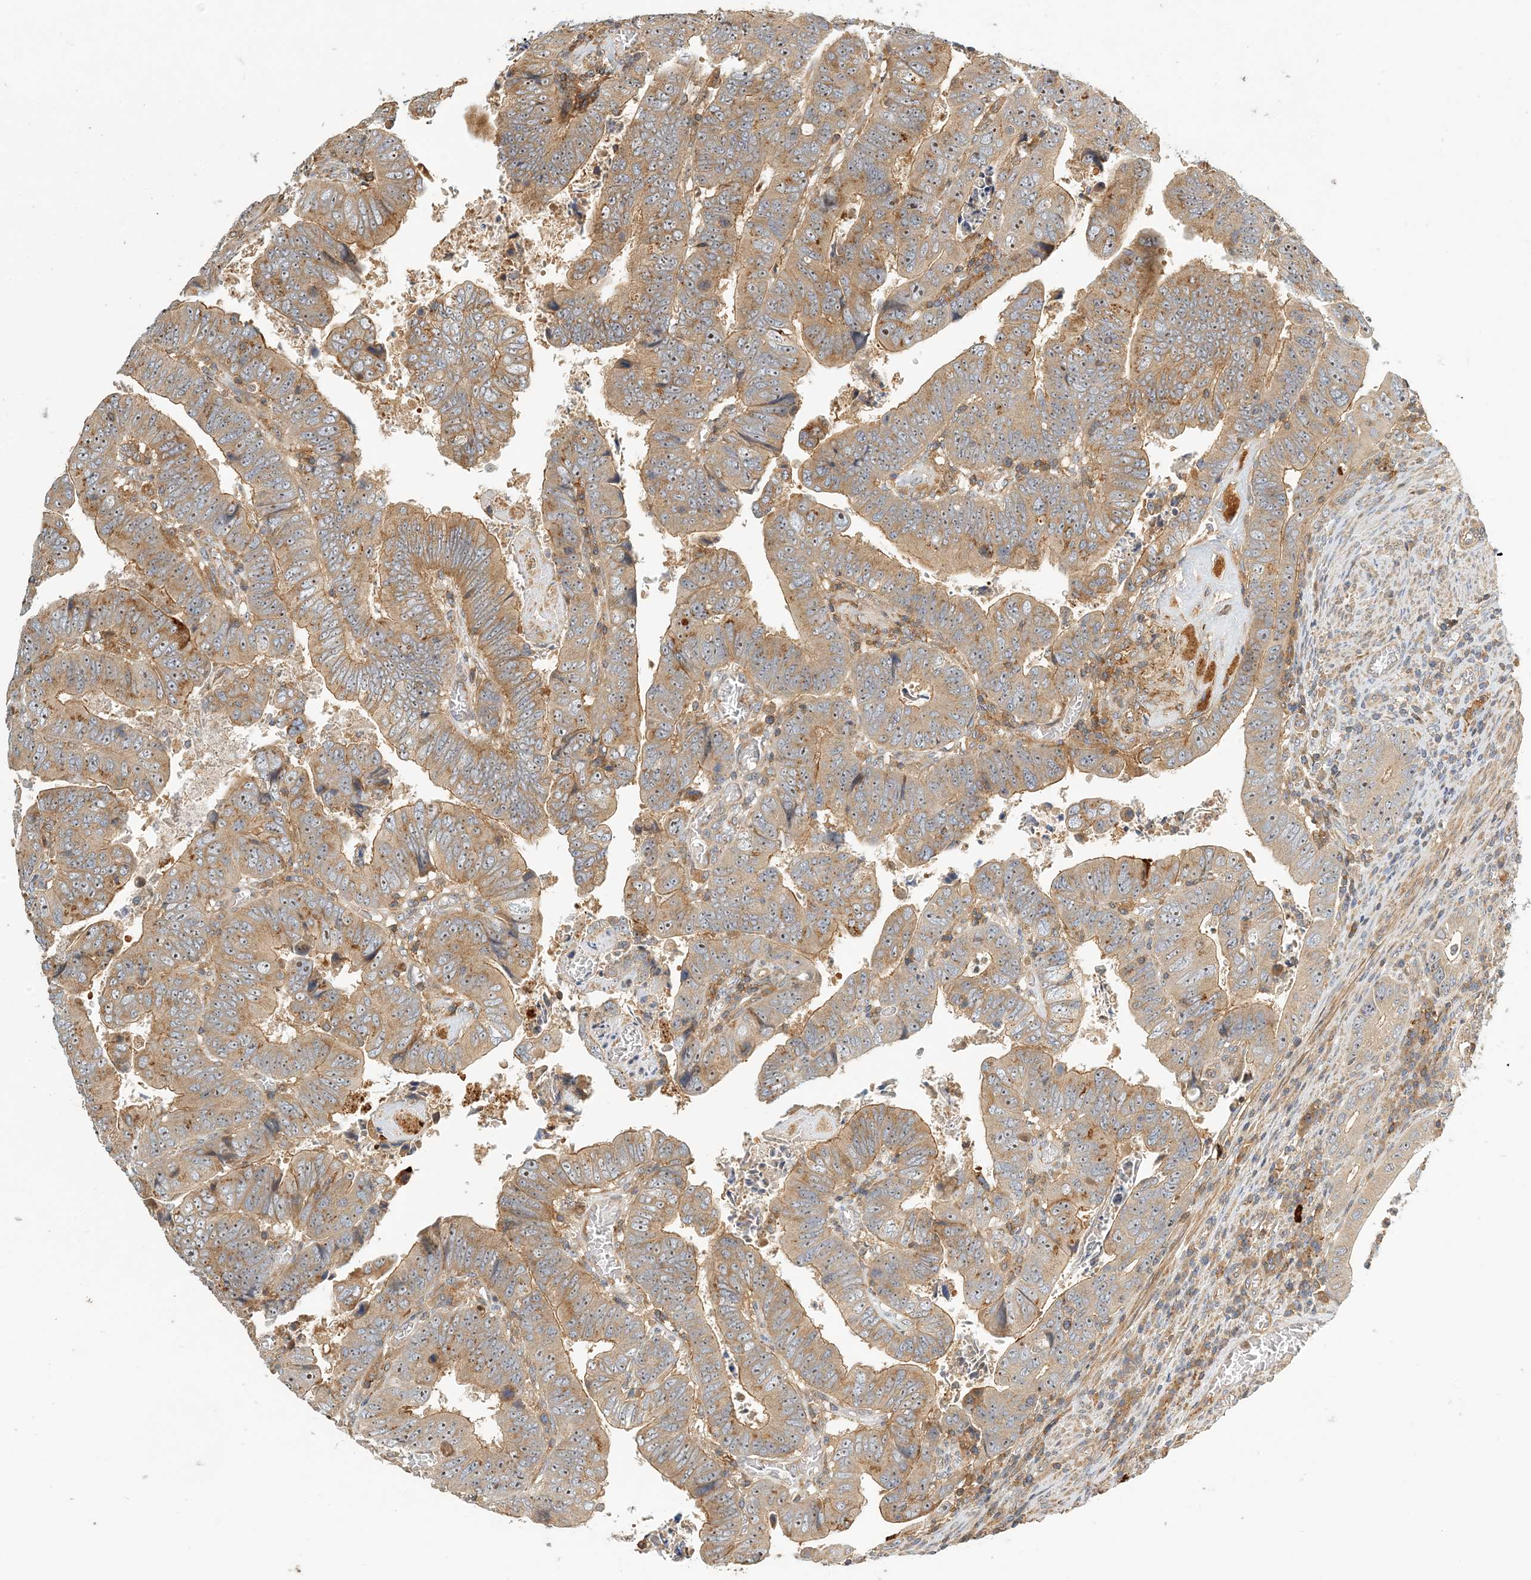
{"staining": {"intensity": "moderate", "quantity": ">75%", "location": "cytoplasmic/membranous"}, "tissue": "colorectal cancer", "cell_type": "Tumor cells", "image_type": "cancer", "snomed": [{"axis": "morphology", "description": "Normal tissue, NOS"}, {"axis": "morphology", "description": "Adenocarcinoma, NOS"}, {"axis": "topography", "description": "Rectum"}], "caption": "The micrograph reveals a brown stain indicating the presence of a protein in the cytoplasmic/membranous of tumor cells in colorectal cancer.", "gene": "COLEC11", "patient": {"sex": "female", "age": 65}}